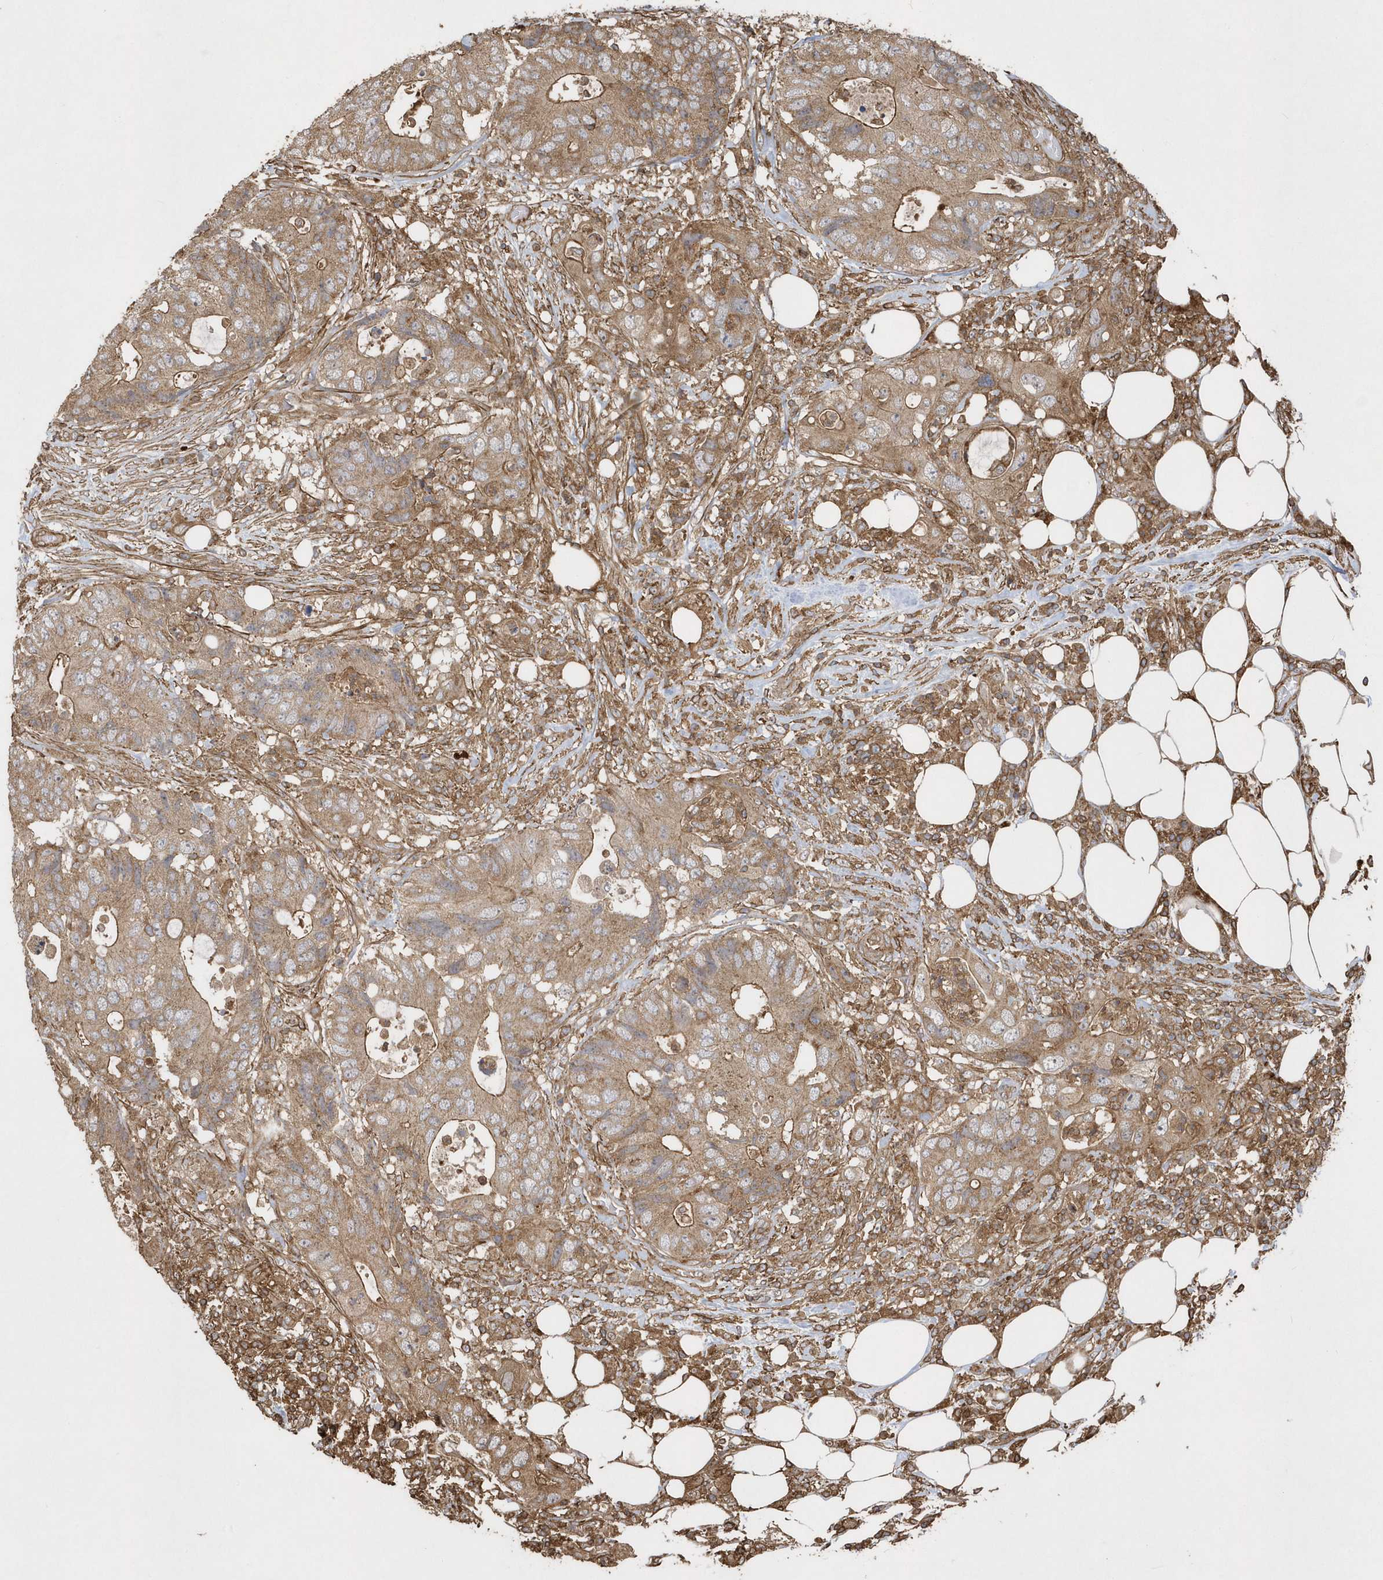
{"staining": {"intensity": "moderate", "quantity": ">75%", "location": "cytoplasmic/membranous"}, "tissue": "colorectal cancer", "cell_type": "Tumor cells", "image_type": "cancer", "snomed": [{"axis": "morphology", "description": "Adenocarcinoma, NOS"}, {"axis": "topography", "description": "Colon"}], "caption": "About >75% of tumor cells in human colorectal adenocarcinoma display moderate cytoplasmic/membranous protein staining as visualized by brown immunohistochemical staining.", "gene": "SENP8", "patient": {"sex": "male", "age": 71}}